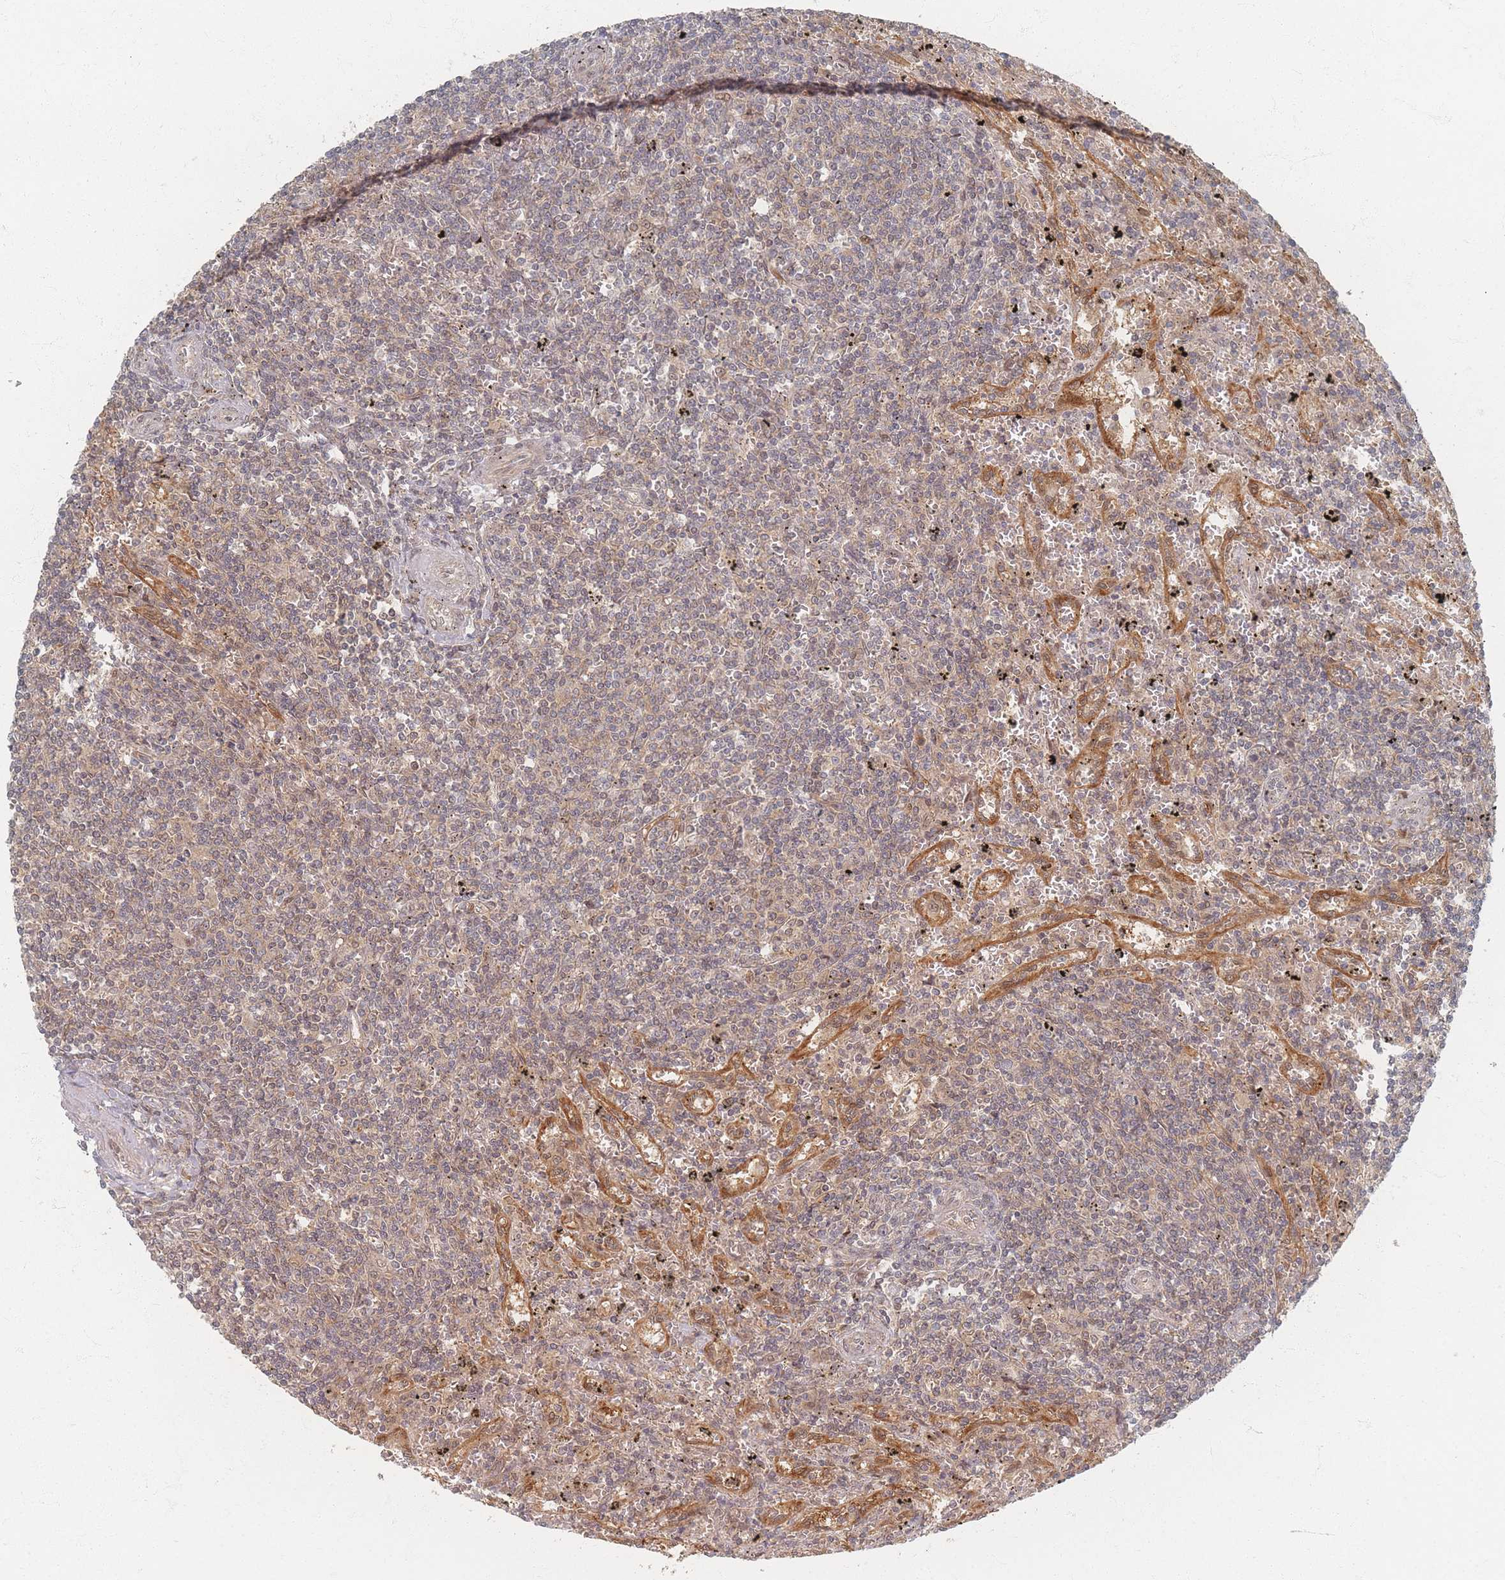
{"staining": {"intensity": "weak", "quantity": "<25%", "location": "cytoplasmic/membranous"}, "tissue": "lymphoma", "cell_type": "Tumor cells", "image_type": "cancer", "snomed": [{"axis": "morphology", "description": "Malignant lymphoma, non-Hodgkin's type, Low grade"}, {"axis": "topography", "description": "Spleen"}], "caption": "Immunohistochemistry (IHC) histopathology image of neoplastic tissue: low-grade malignant lymphoma, non-Hodgkin's type stained with DAB exhibits no significant protein positivity in tumor cells.", "gene": "PSMD9", "patient": {"sex": "male", "age": 76}}